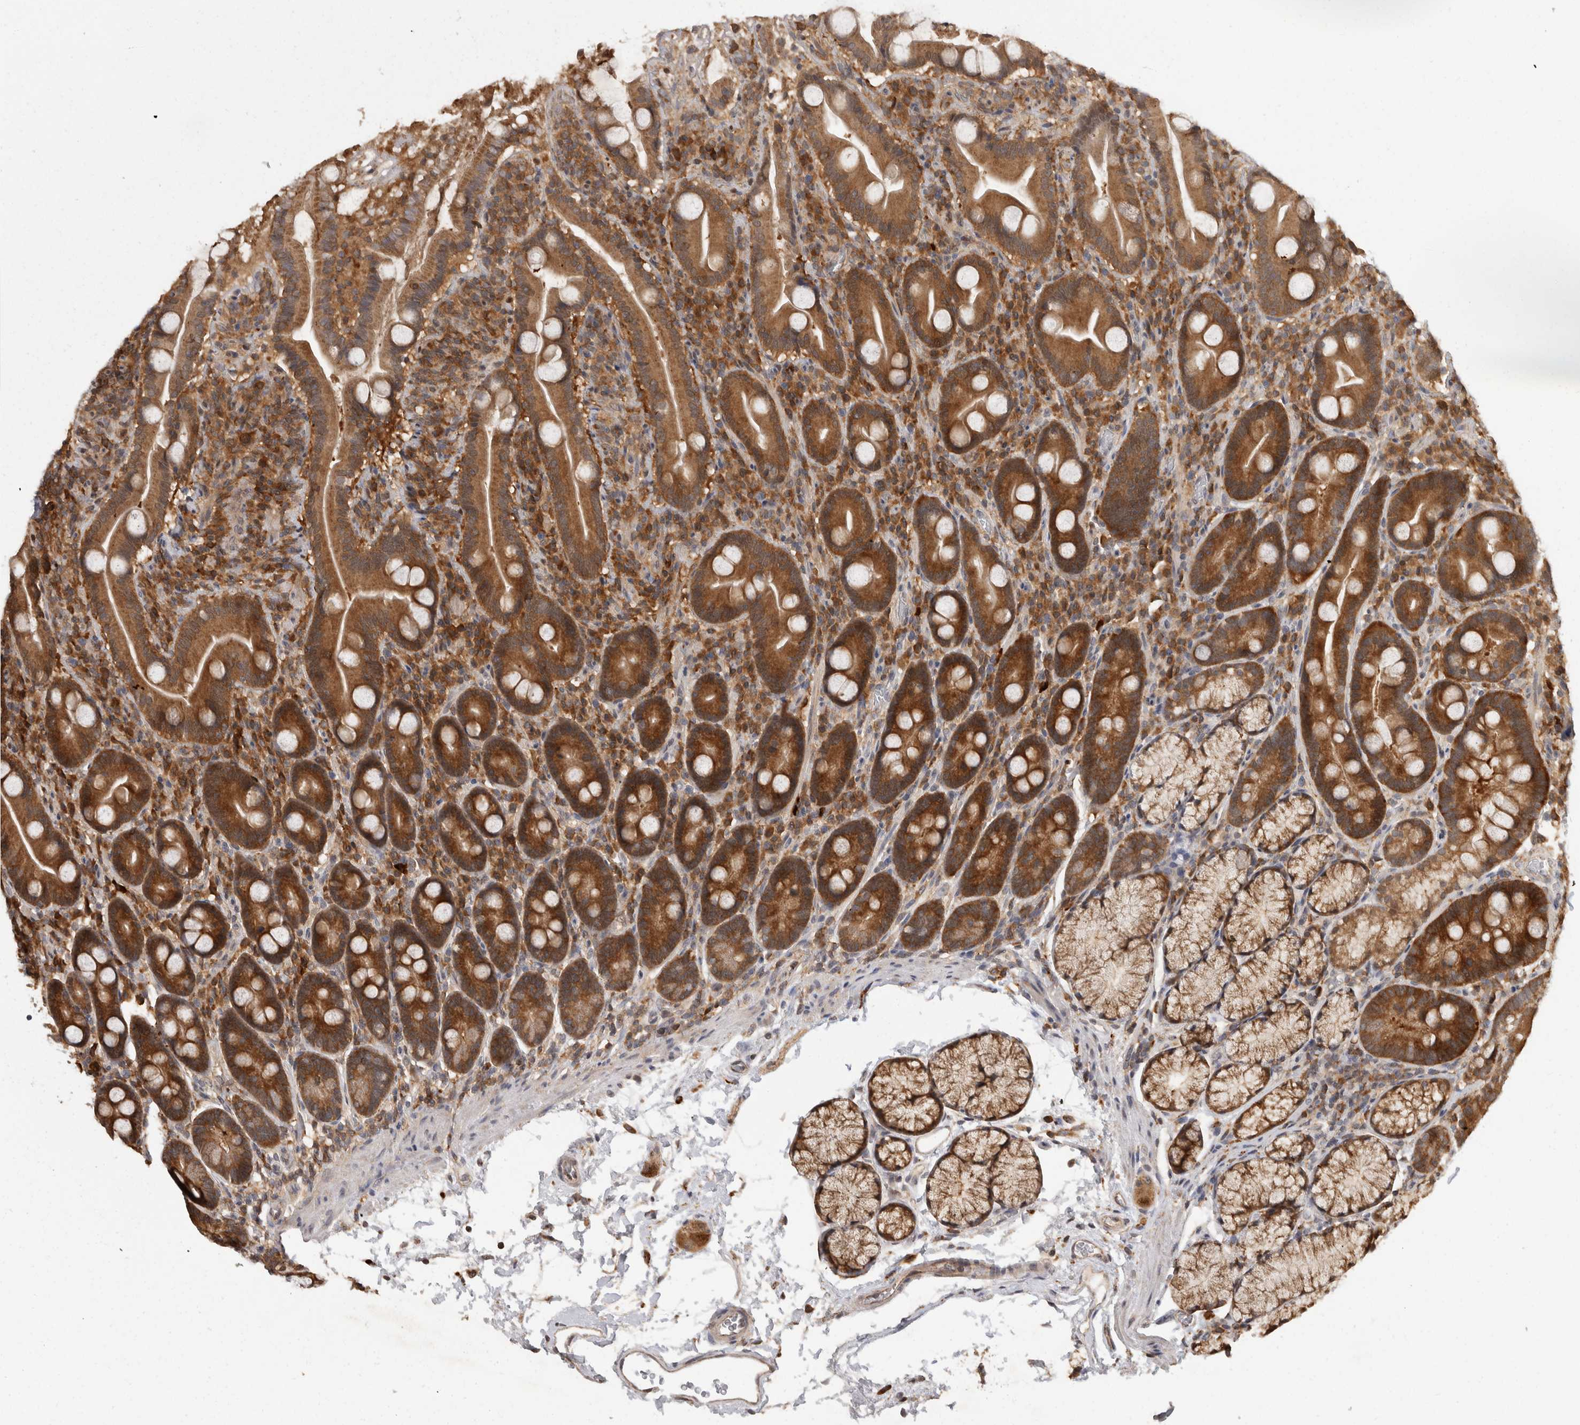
{"staining": {"intensity": "strong", "quantity": ">75%", "location": "cytoplasmic/membranous"}, "tissue": "duodenum", "cell_type": "Glandular cells", "image_type": "normal", "snomed": [{"axis": "morphology", "description": "Normal tissue, NOS"}, {"axis": "topography", "description": "Duodenum"}], "caption": "About >75% of glandular cells in normal duodenum display strong cytoplasmic/membranous protein expression as visualized by brown immunohistochemical staining.", "gene": "ACAT2", "patient": {"sex": "male", "age": 35}}